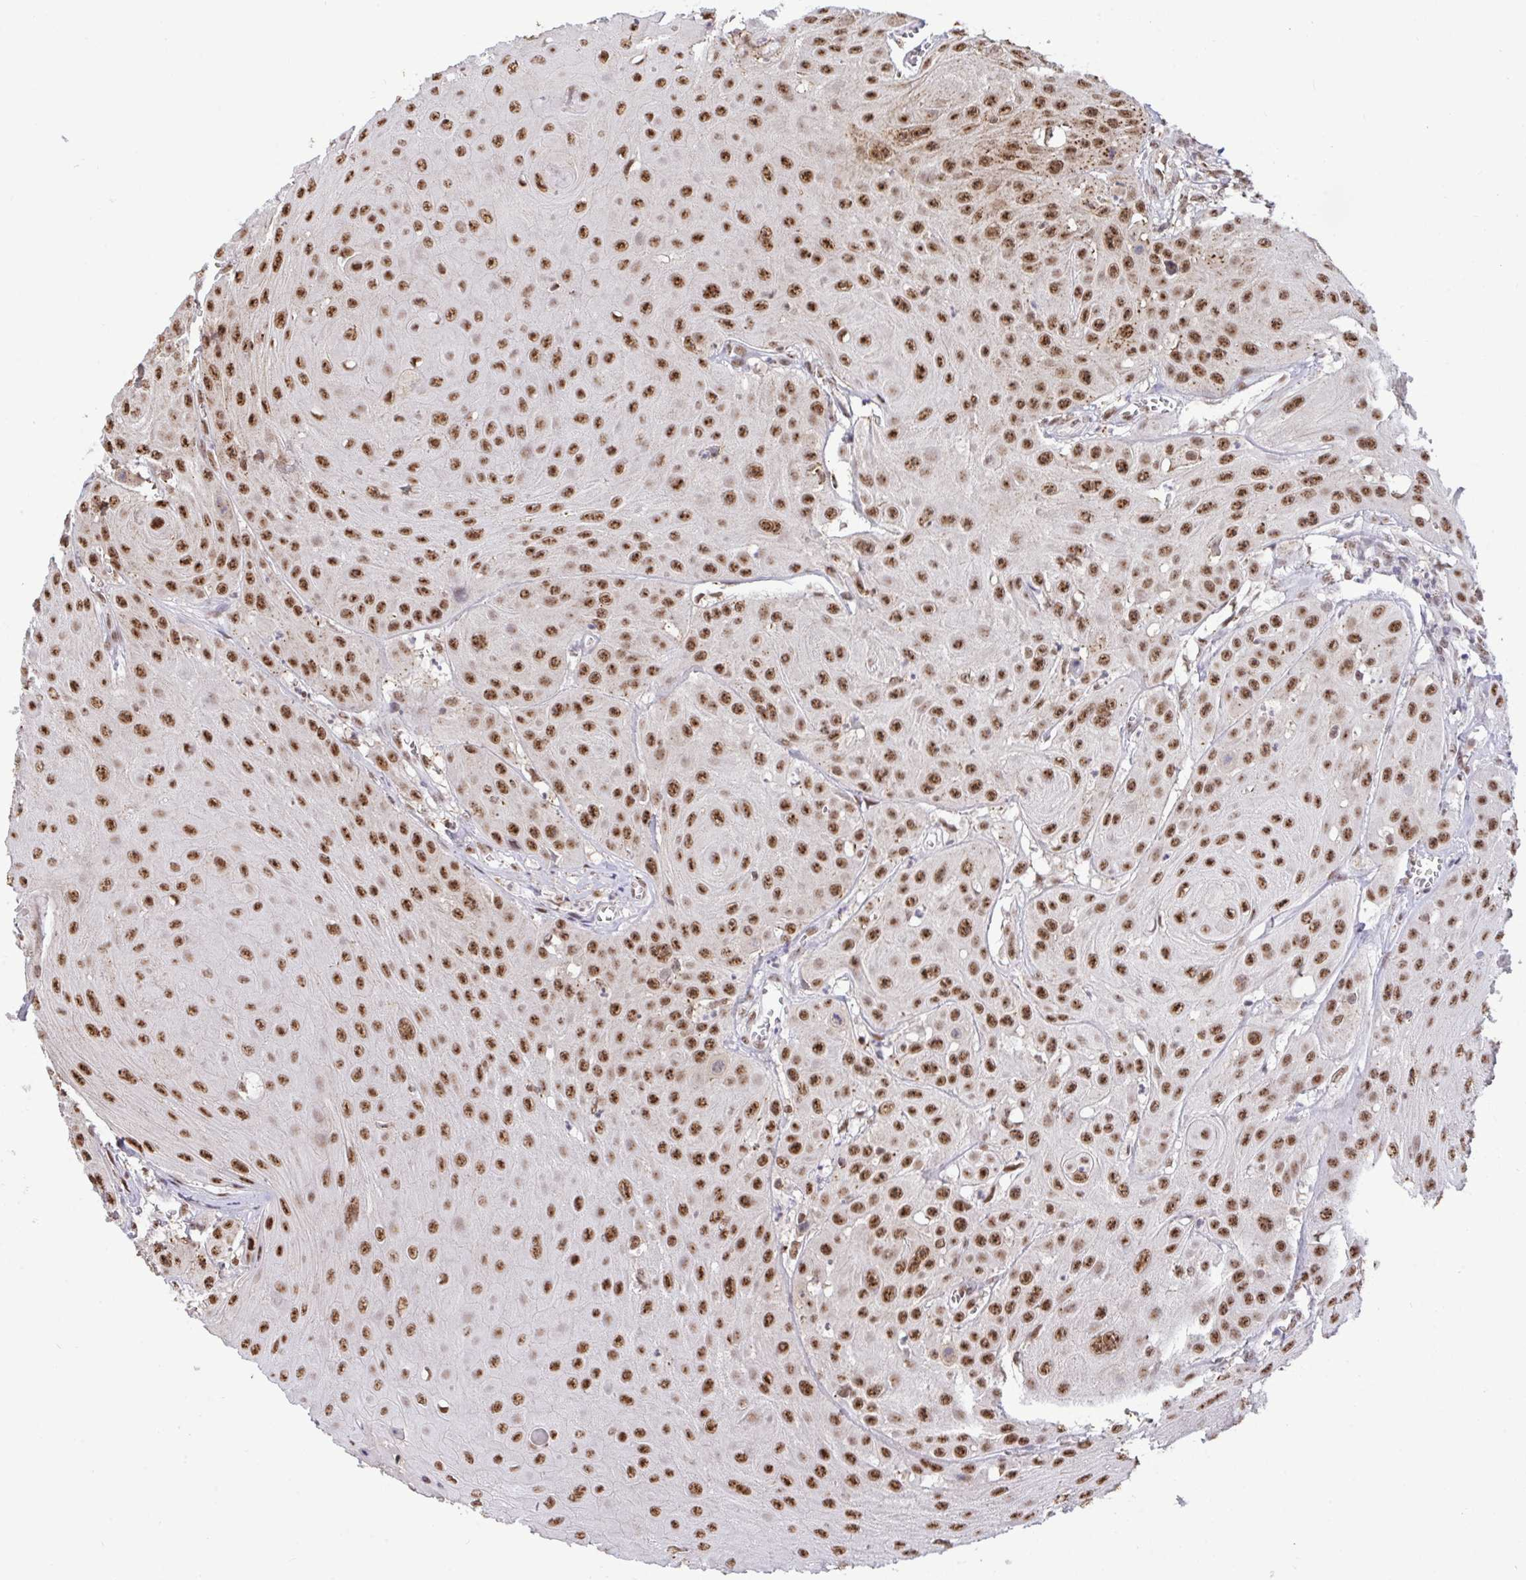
{"staining": {"intensity": "strong", "quantity": ">75%", "location": "nuclear"}, "tissue": "head and neck cancer", "cell_type": "Tumor cells", "image_type": "cancer", "snomed": [{"axis": "morphology", "description": "Squamous cell carcinoma, NOS"}, {"axis": "topography", "description": "Oral tissue"}, {"axis": "topography", "description": "Head-Neck"}], "caption": "Squamous cell carcinoma (head and neck) stained with DAB (3,3'-diaminobenzidine) IHC demonstrates high levels of strong nuclear positivity in approximately >75% of tumor cells.", "gene": "PUF60", "patient": {"sex": "male", "age": 81}}